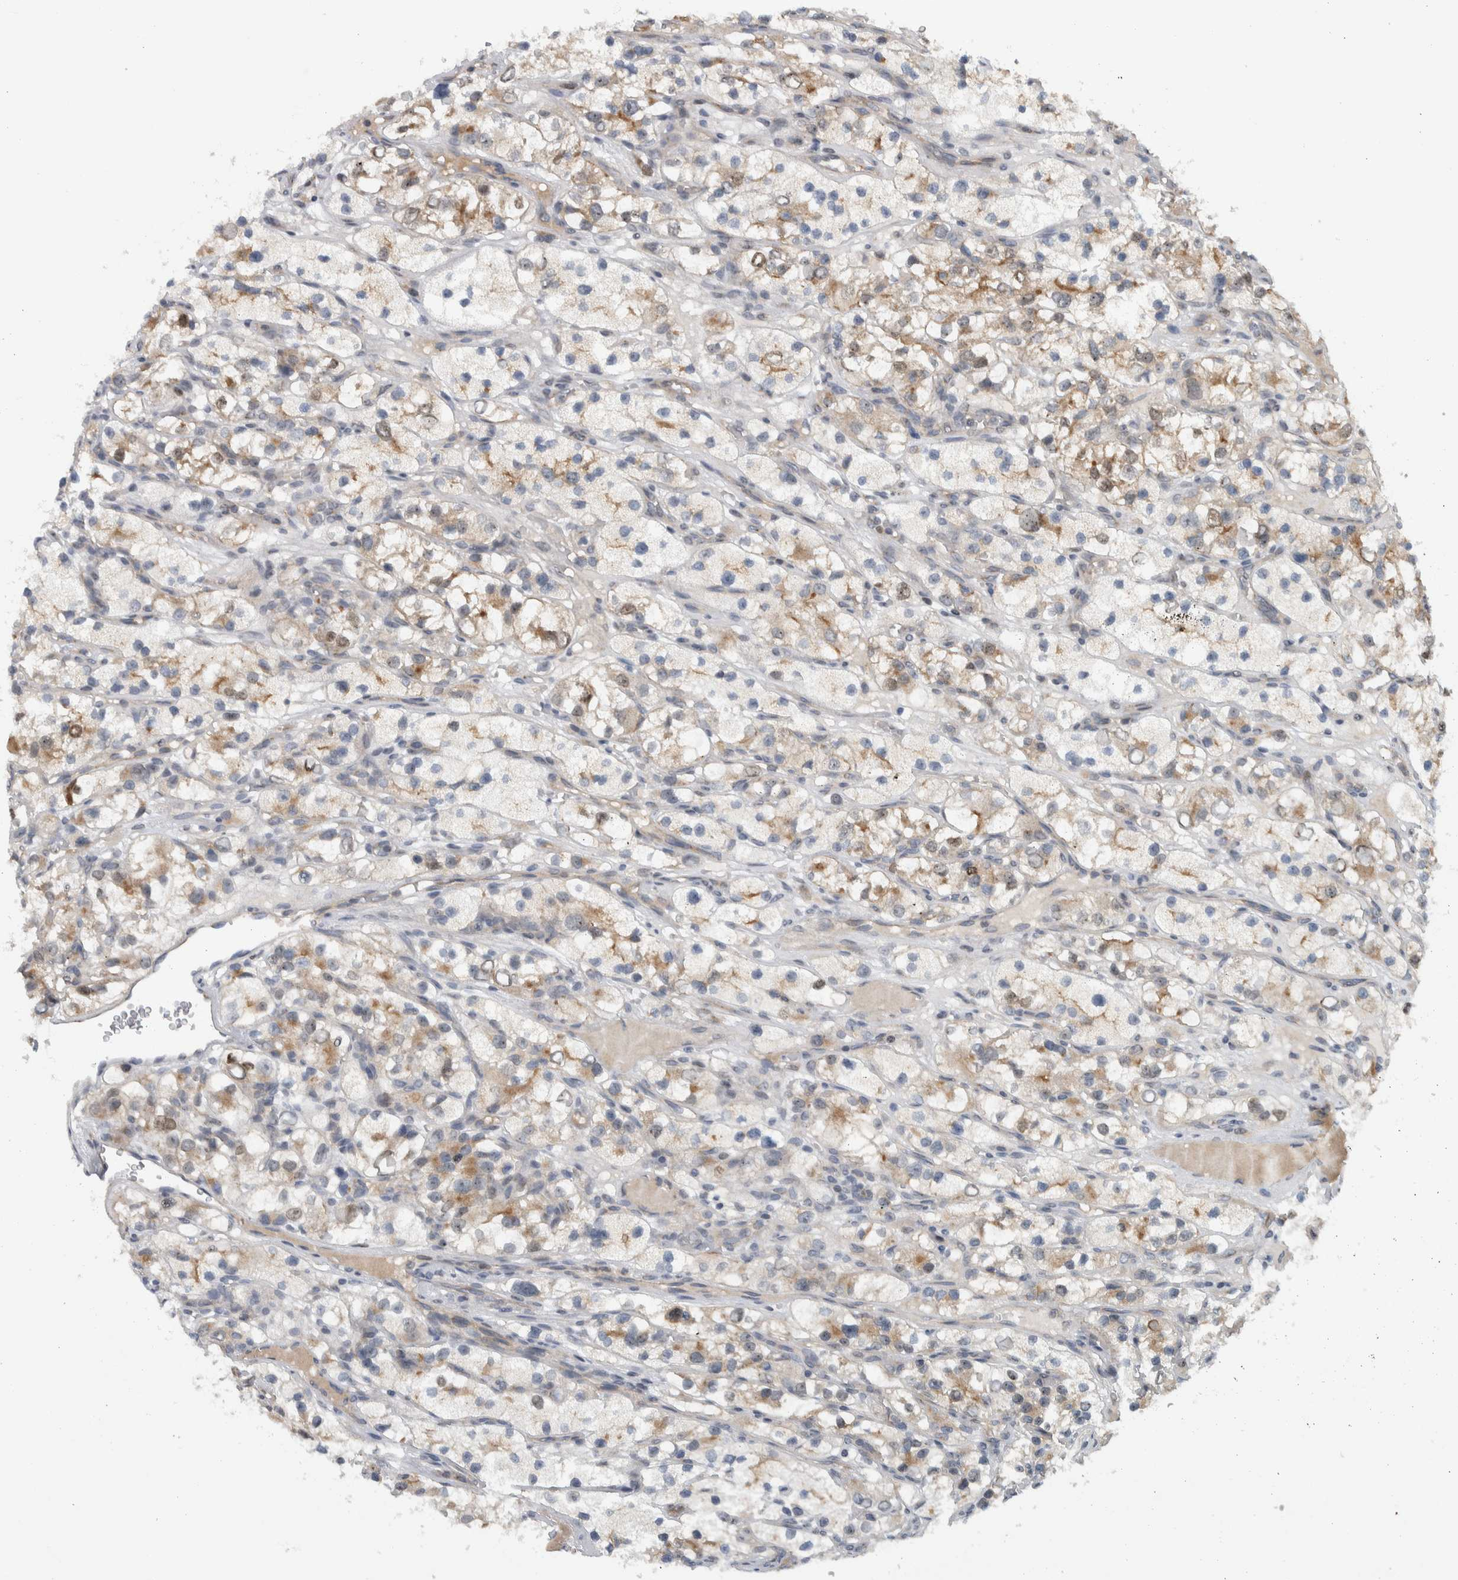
{"staining": {"intensity": "weak", "quantity": ">75%", "location": "cytoplasmic/membranous"}, "tissue": "renal cancer", "cell_type": "Tumor cells", "image_type": "cancer", "snomed": [{"axis": "morphology", "description": "Adenocarcinoma, NOS"}, {"axis": "topography", "description": "Kidney"}], "caption": "About >75% of tumor cells in human renal cancer (adenocarcinoma) demonstrate weak cytoplasmic/membranous protein positivity as visualized by brown immunohistochemical staining.", "gene": "MSL1", "patient": {"sex": "female", "age": 57}}